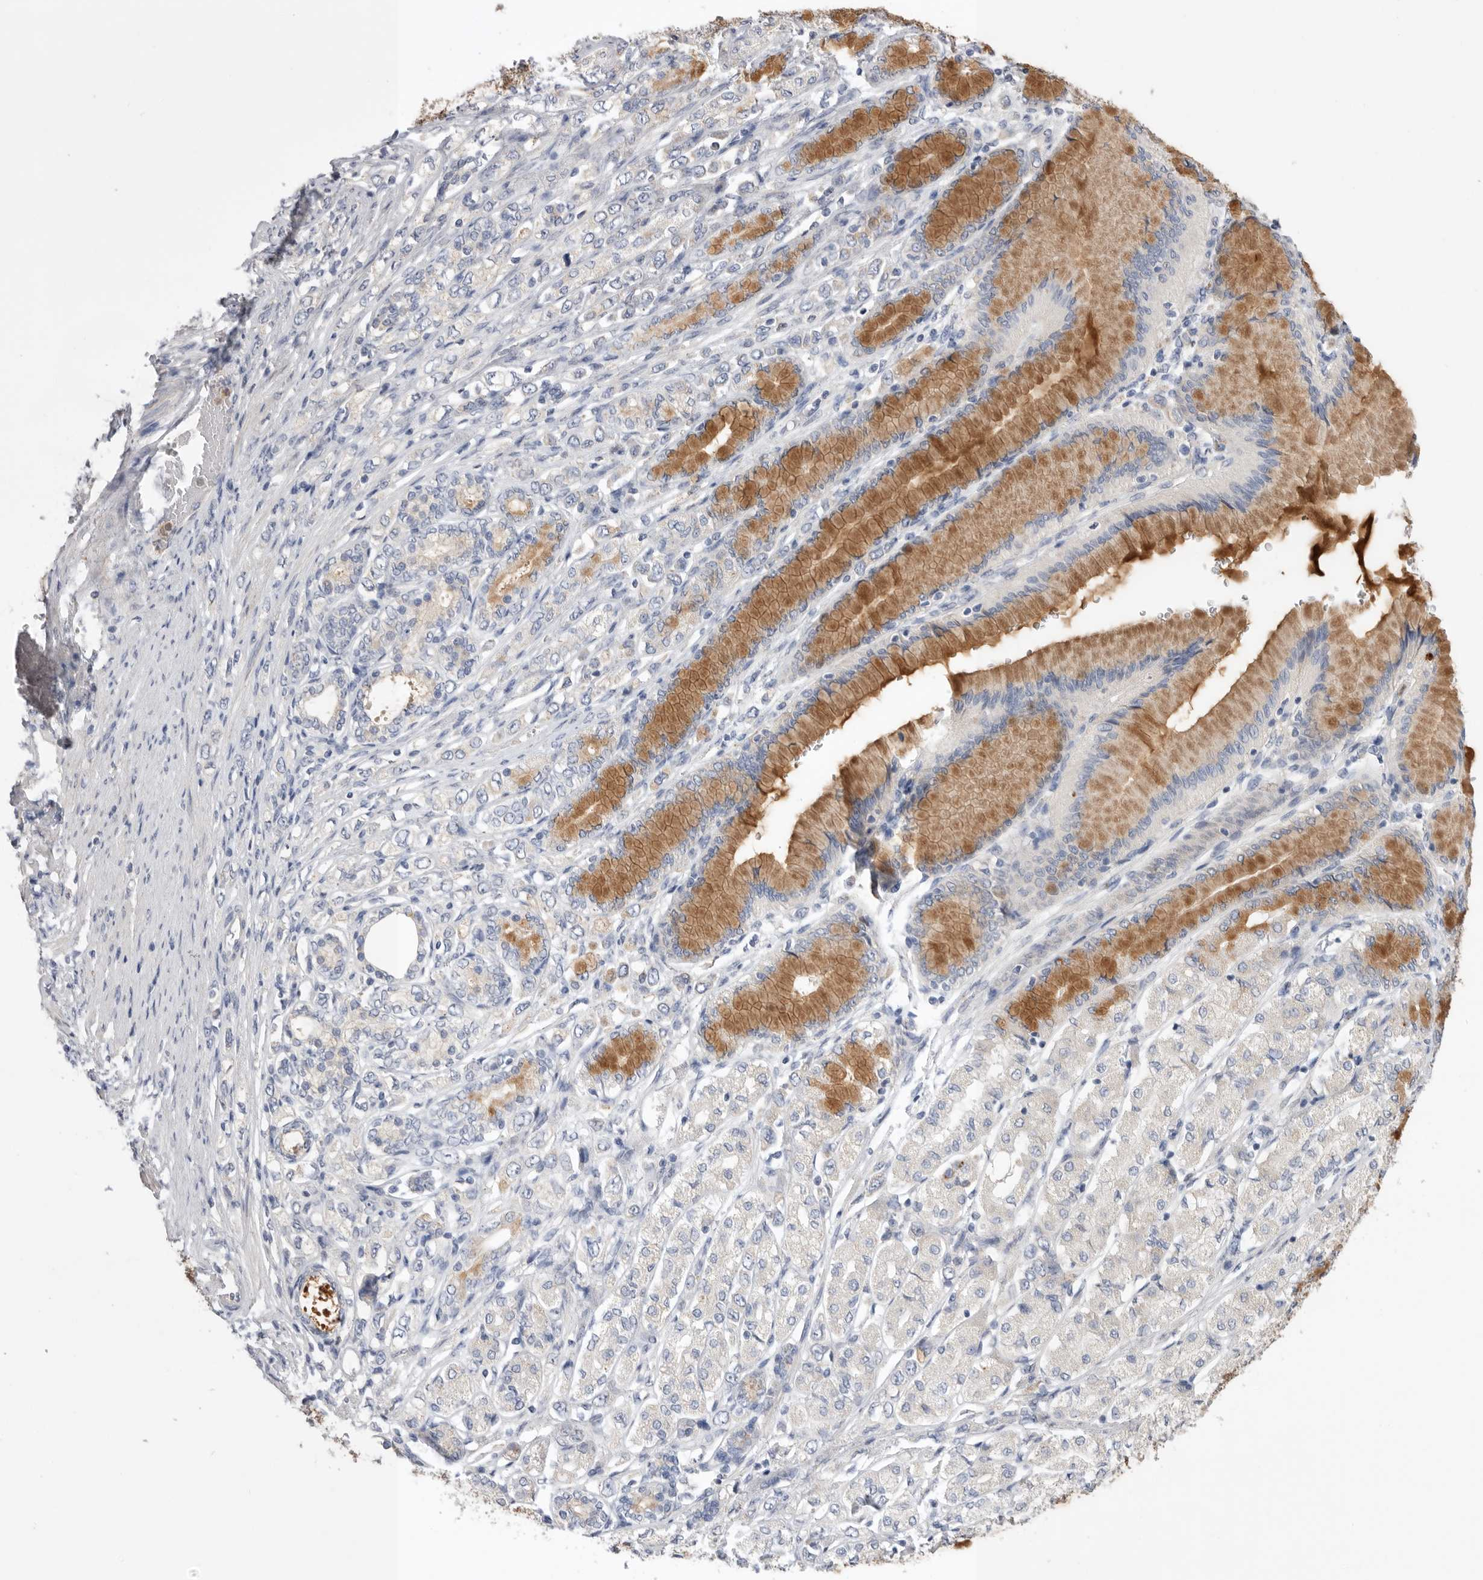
{"staining": {"intensity": "negative", "quantity": "none", "location": "none"}, "tissue": "stomach cancer", "cell_type": "Tumor cells", "image_type": "cancer", "snomed": [{"axis": "morphology", "description": "Adenocarcinoma, NOS"}, {"axis": "topography", "description": "Stomach"}], "caption": "High magnification brightfield microscopy of stomach cancer stained with DAB (3,3'-diaminobenzidine) (brown) and counterstained with hematoxylin (blue): tumor cells show no significant positivity.", "gene": "CCDC126", "patient": {"sex": "female", "age": 65}}